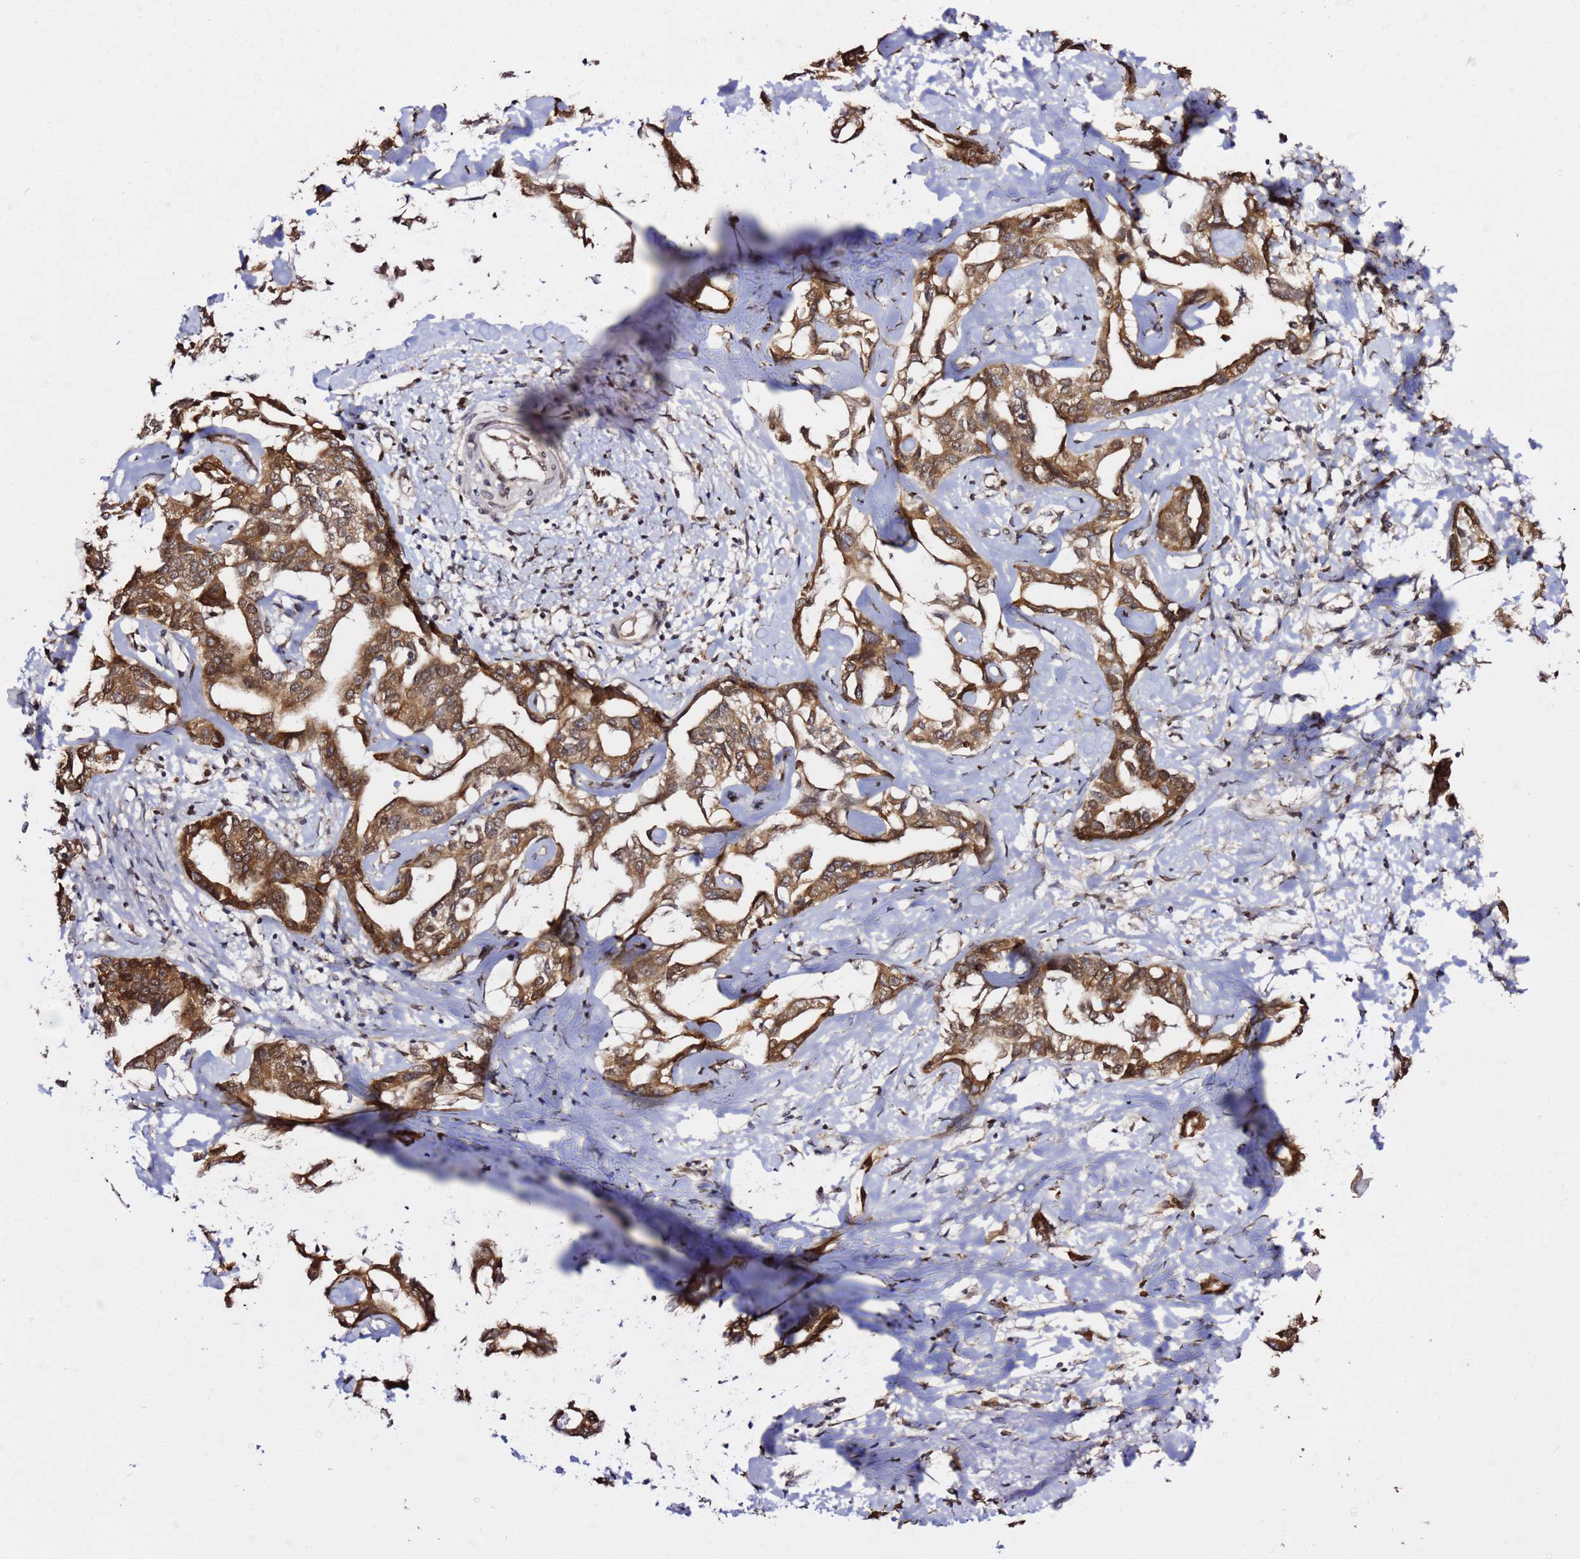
{"staining": {"intensity": "moderate", "quantity": ">75%", "location": "cytoplasmic/membranous"}, "tissue": "liver cancer", "cell_type": "Tumor cells", "image_type": "cancer", "snomed": [{"axis": "morphology", "description": "Cholangiocarcinoma"}, {"axis": "topography", "description": "Liver"}], "caption": "Liver cholangiocarcinoma tissue reveals moderate cytoplasmic/membranous expression in approximately >75% of tumor cells, visualized by immunohistochemistry. Using DAB (brown) and hematoxylin (blue) stains, captured at high magnification using brightfield microscopy.", "gene": "PRKAB2", "patient": {"sex": "male", "age": 59}}